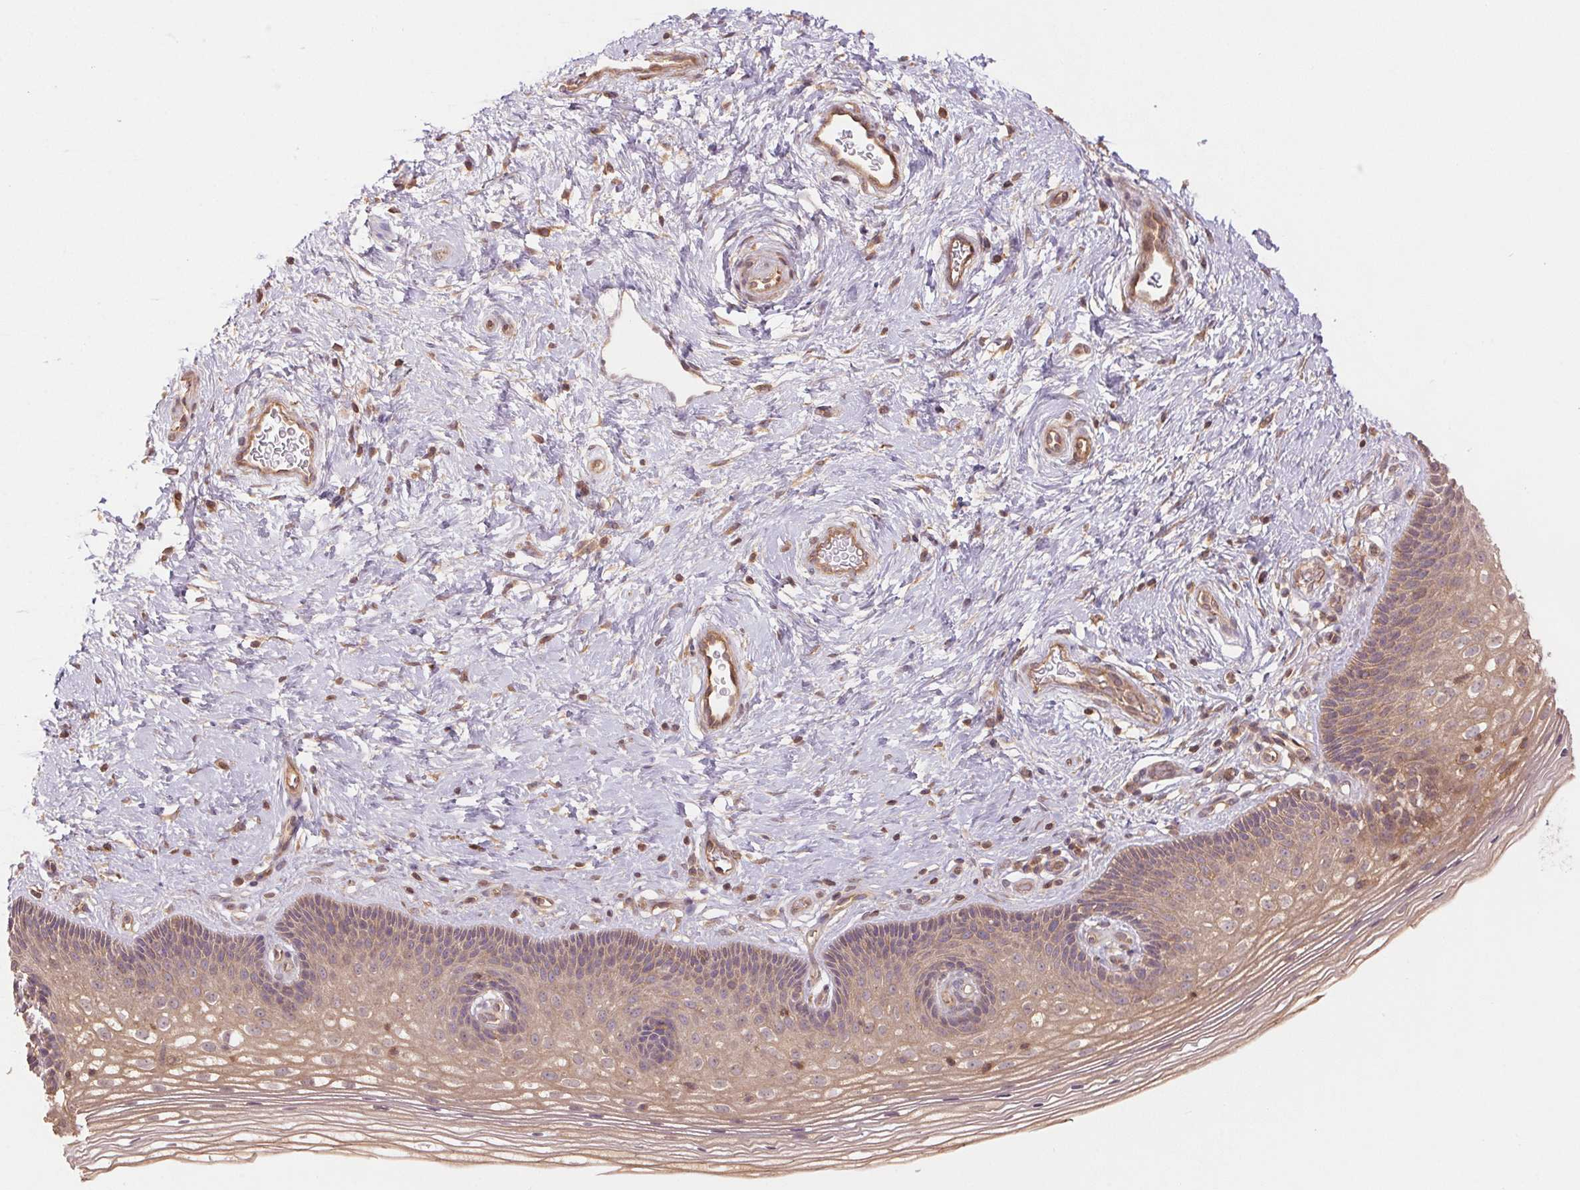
{"staining": {"intensity": "weak", "quantity": ">75%", "location": "cytoplasmic/membranous"}, "tissue": "cervix", "cell_type": "Glandular cells", "image_type": "normal", "snomed": [{"axis": "morphology", "description": "Normal tissue, NOS"}, {"axis": "topography", "description": "Cervix"}], "caption": "Immunohistochemical staining of normal cervix reveals weak cytoplasmic/membranous protein expression in about >75% of glandular cells. Nuclei are stained in blue.", "gene": "TUBA1A", "patient": {"sex": "female", "age": 34}}